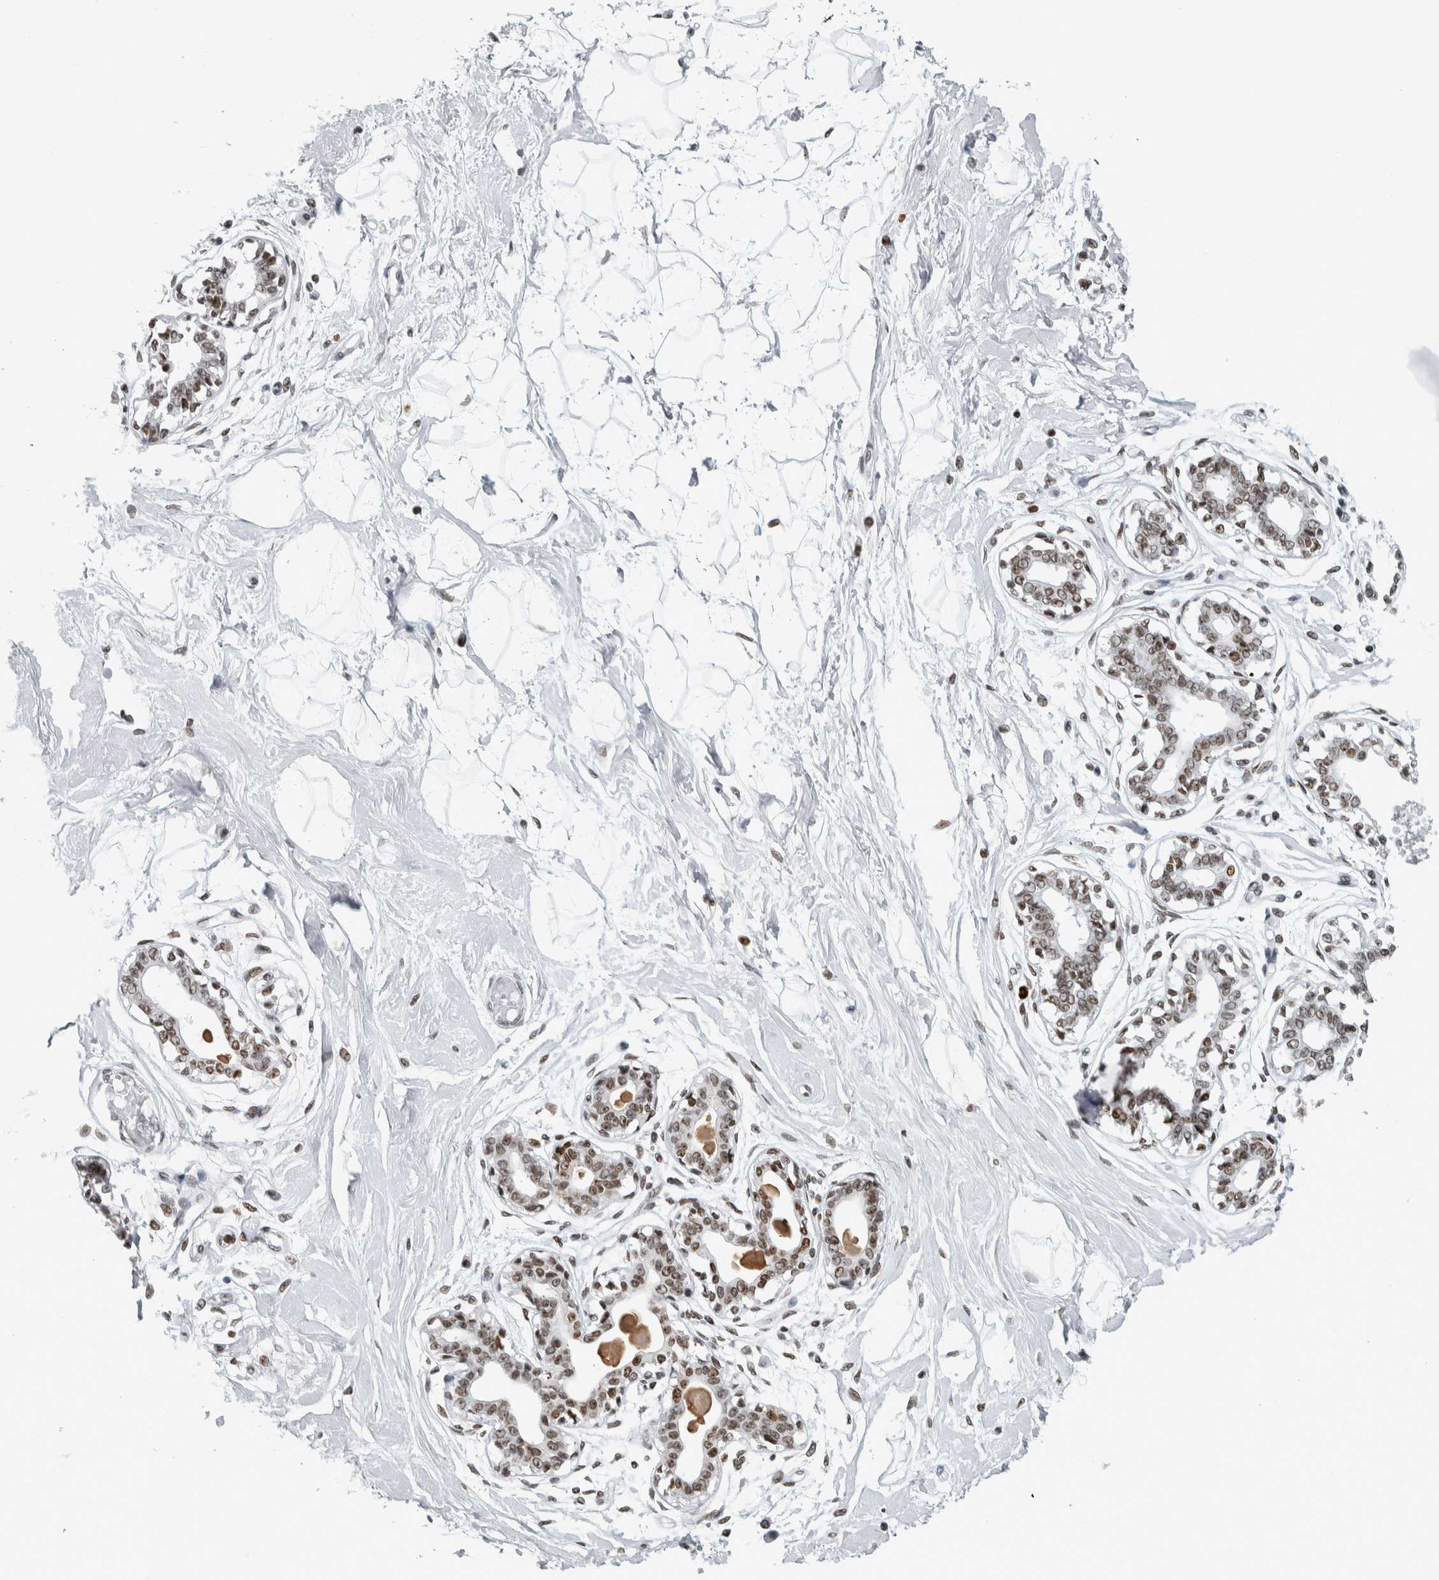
{"staining": {"intensity": "weak", "quantity": ">75%", "location": "nuclear"}, "tissue": "breast", "cell_type": "Adipocytes", "image_type": "normal", "snomed": [{"axis": "morphology", "description": "Normal tissue, NOS"}, {"axis": "topography", "description": "Breast"}], "caption": "Breast stained with DAB (3,3'-diaminobenzidine) immunohistochemistry exhibits low levels of weak nuclear expression in approximately >75% of adipocytes. (DAB IHC with brightfield microscopy, high magnification).", "gene": "TOP2B", "patient": {"sex": "female", "age": 45}}